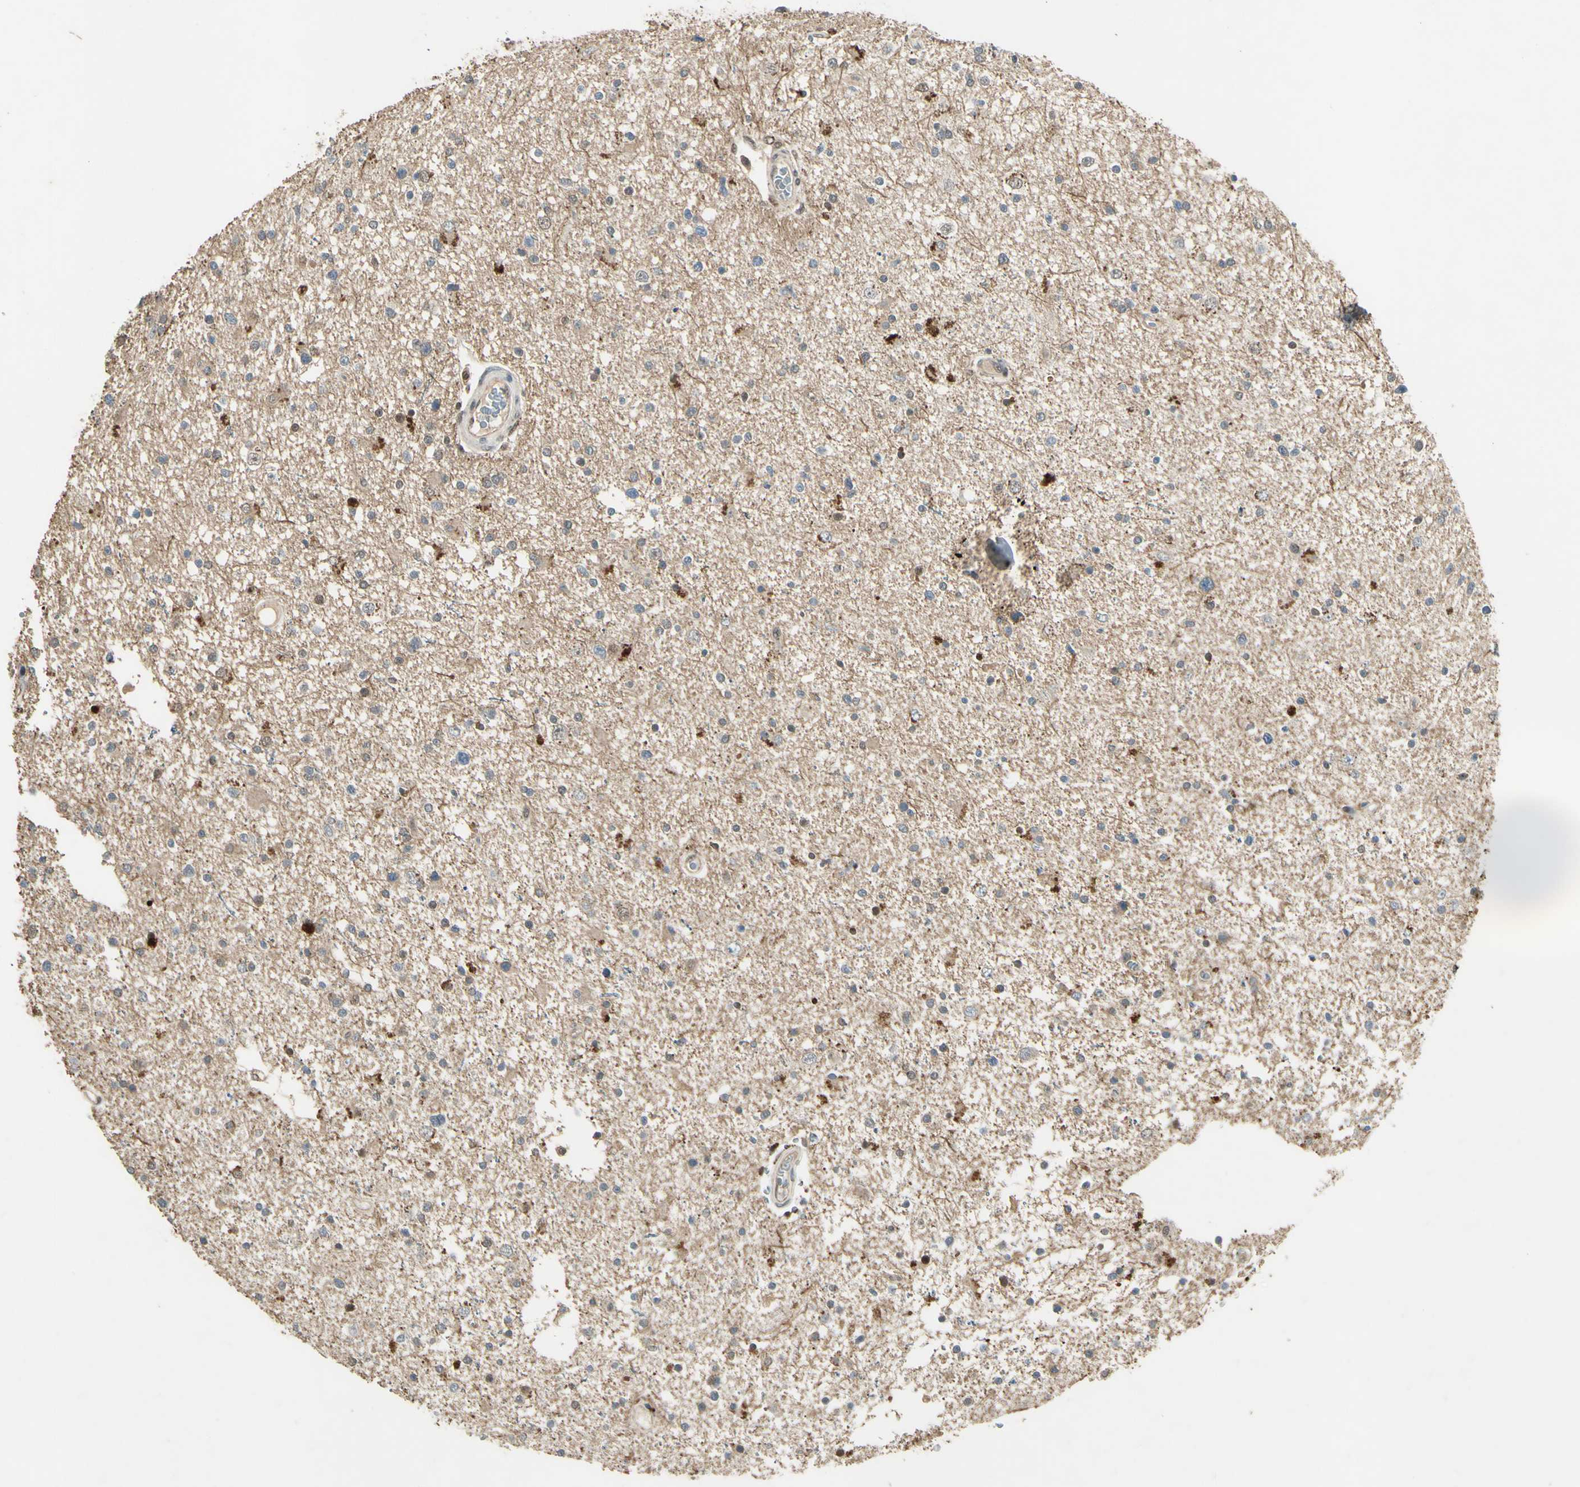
{"staining": {"intensity": "weak", "quantity": "25%-75%", "location": "cytoplasmic/membranous"}, "tissue": "glioma", "cell_type": "Tumor cells", "image_type": "cancer", "snomed": [{"axis": "morphology", "description": "Glioma, malignant, High grade"}, {"axis": "topography", "description": "Brain"}], "caption": "Protein staining by immunohistochemistry demonstrates weak cytoplasmic/membranous expression in about 25%-75% of tumor cells in high-grade glioma (malignant).", "gene": "PSMD5", "patient": {"sex": "male", "age": 33}}